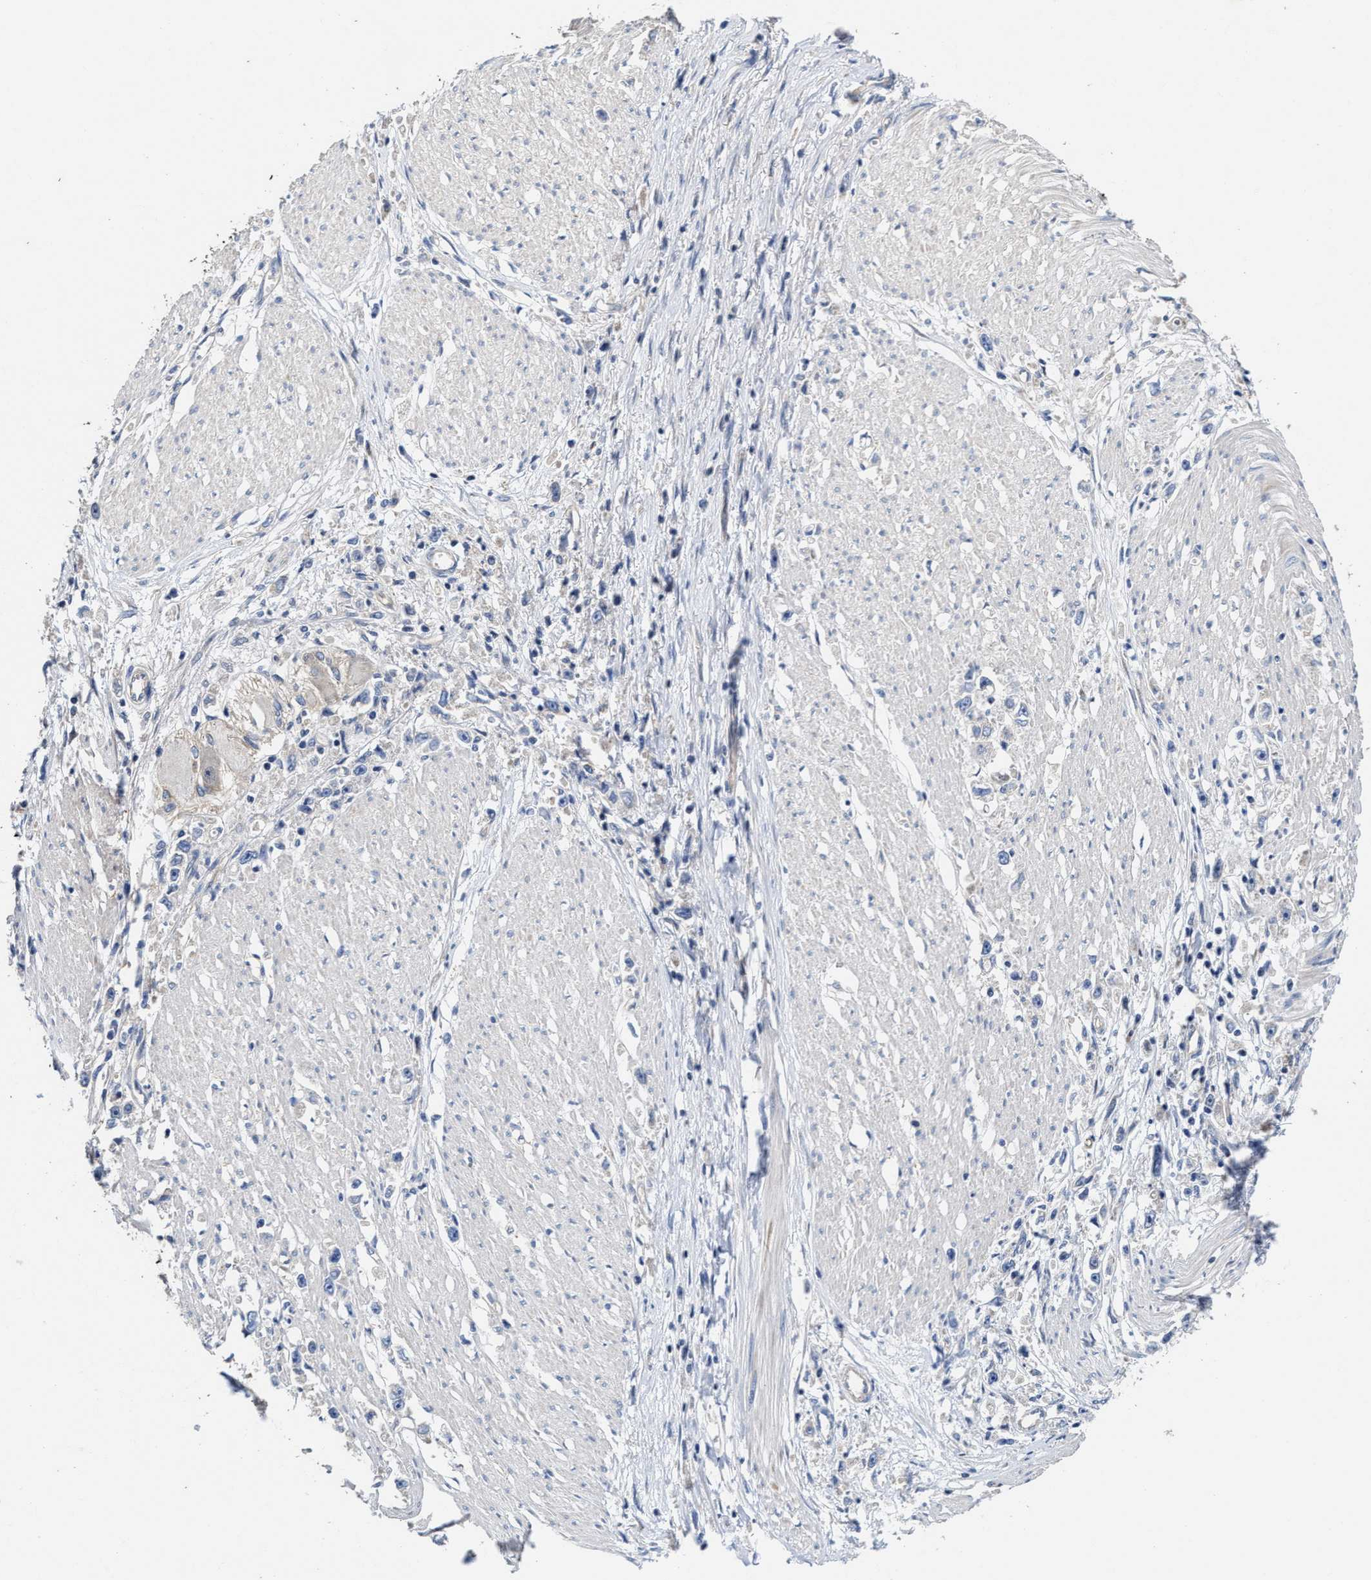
{"staining": {"intensity": "negative", "quantity": "none", "location": "none"}, "tissue": "stomach cancer", "cell_type": "Tumor cells", "image_type": "cancer", "snomed": [{"axis": "morphology", "description": "Adenocarcinoma, NOS"}, {"axis": "topography", "description": "Stomach"}], "caption": "DAB immunohistochemical staining of stomach adenocarcinoma reveals no significant positivity in tumor cells. The staining is performed using DAB brown chromogen with nuclei counter-stained in using hematoxylin.", "gene": "TRAF6", "patient": {"sex": "female", "age": 59}}